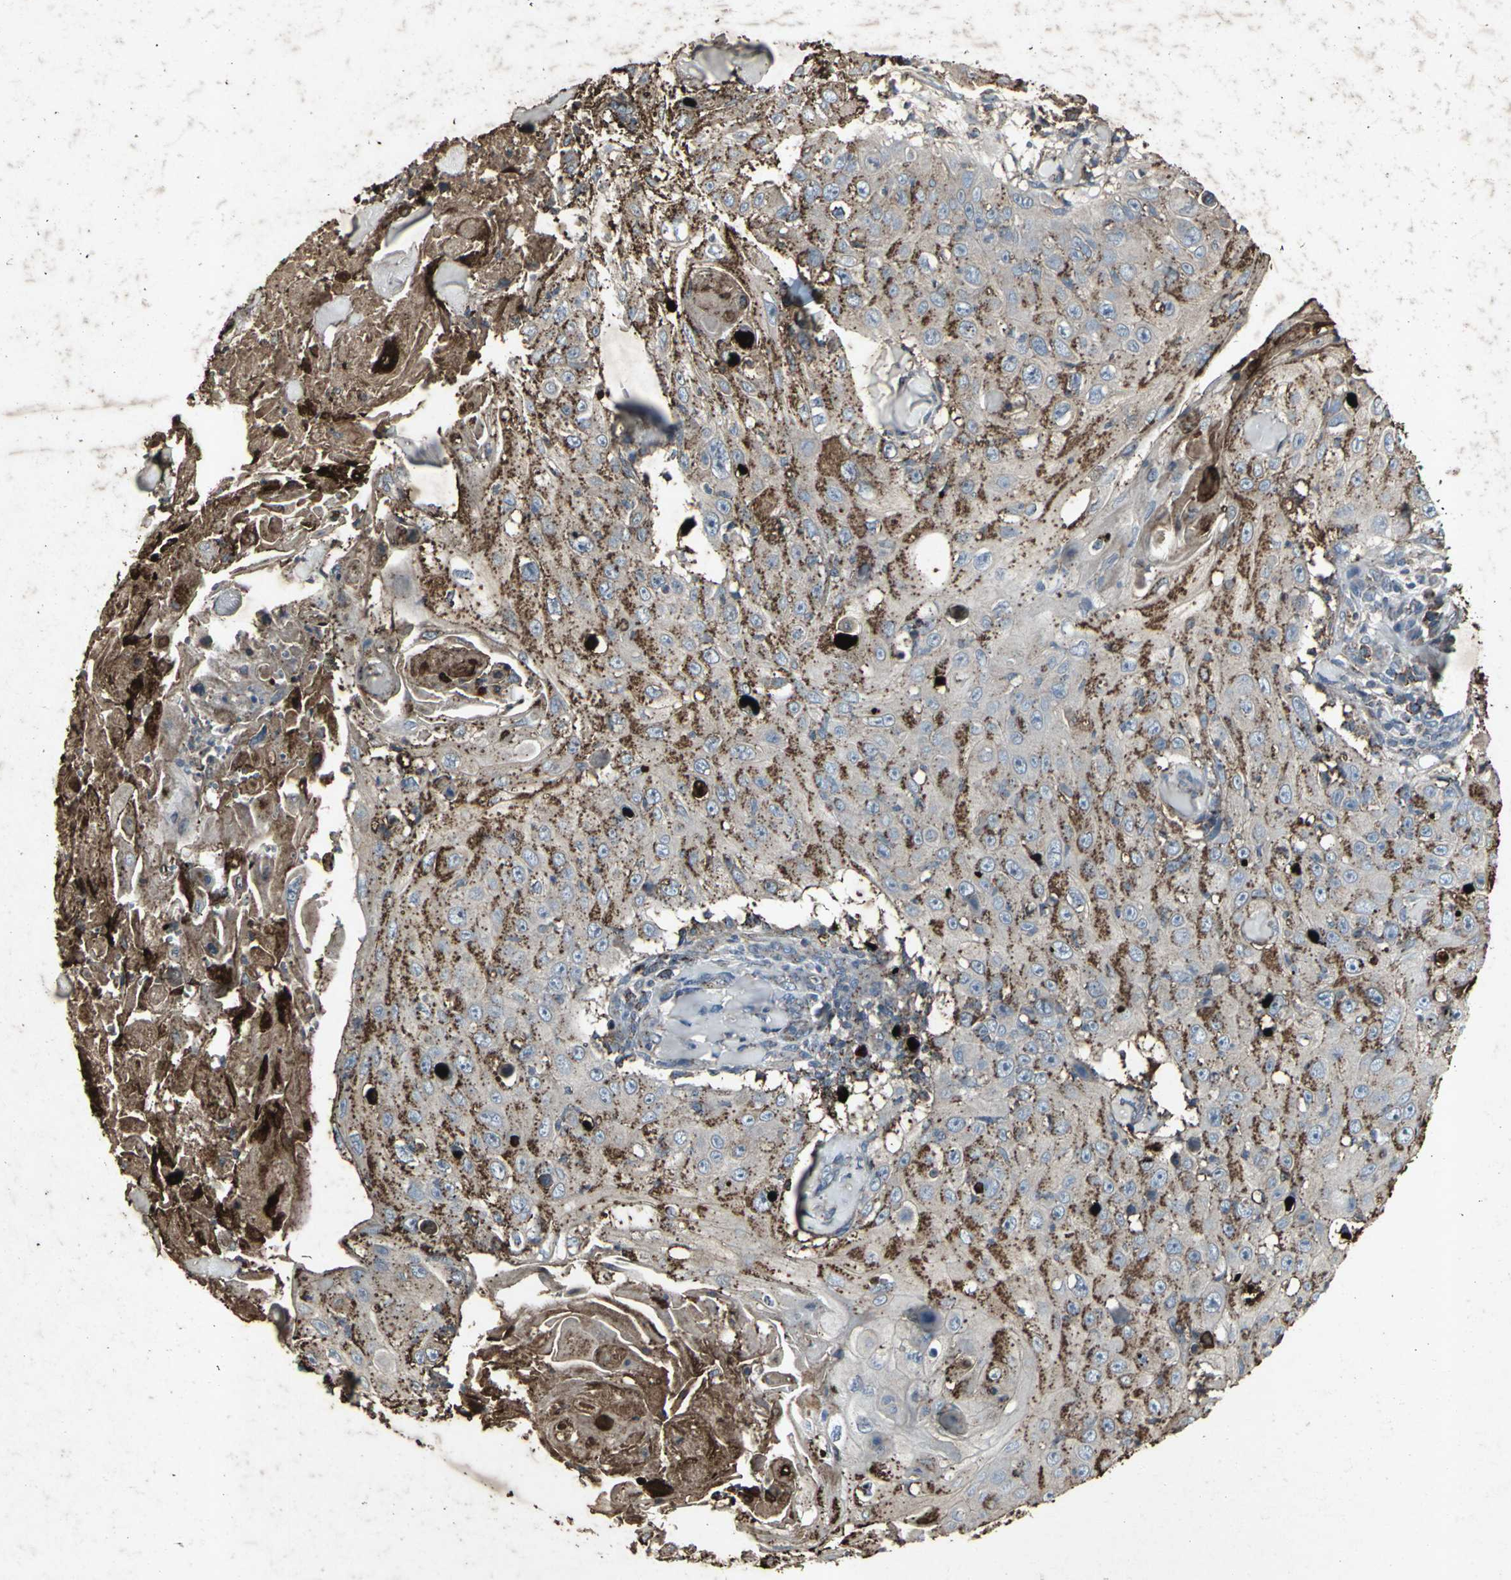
{"staining": {"intensity": "strong", "quantity": "25%-75%", "location": "cytoplasmic/membranous"}, "tissue": "skin cancer", "cell_type": "Tumor cells", "image_type": "cancer", "snomed": [{"axis": "morphology", "description": "Squamous cell carcinoma, NOS"}, {"axis": "topography", "description": "Skin"}], "caption": "The image reveals immunohistochemical staining of skin cancer. There is strong cytoplasmic/membranous positivity is present in approximately 25%-75% of tumor cells.", "gene": "CCR9", "patient": {"sex": "male", "age": 86}}